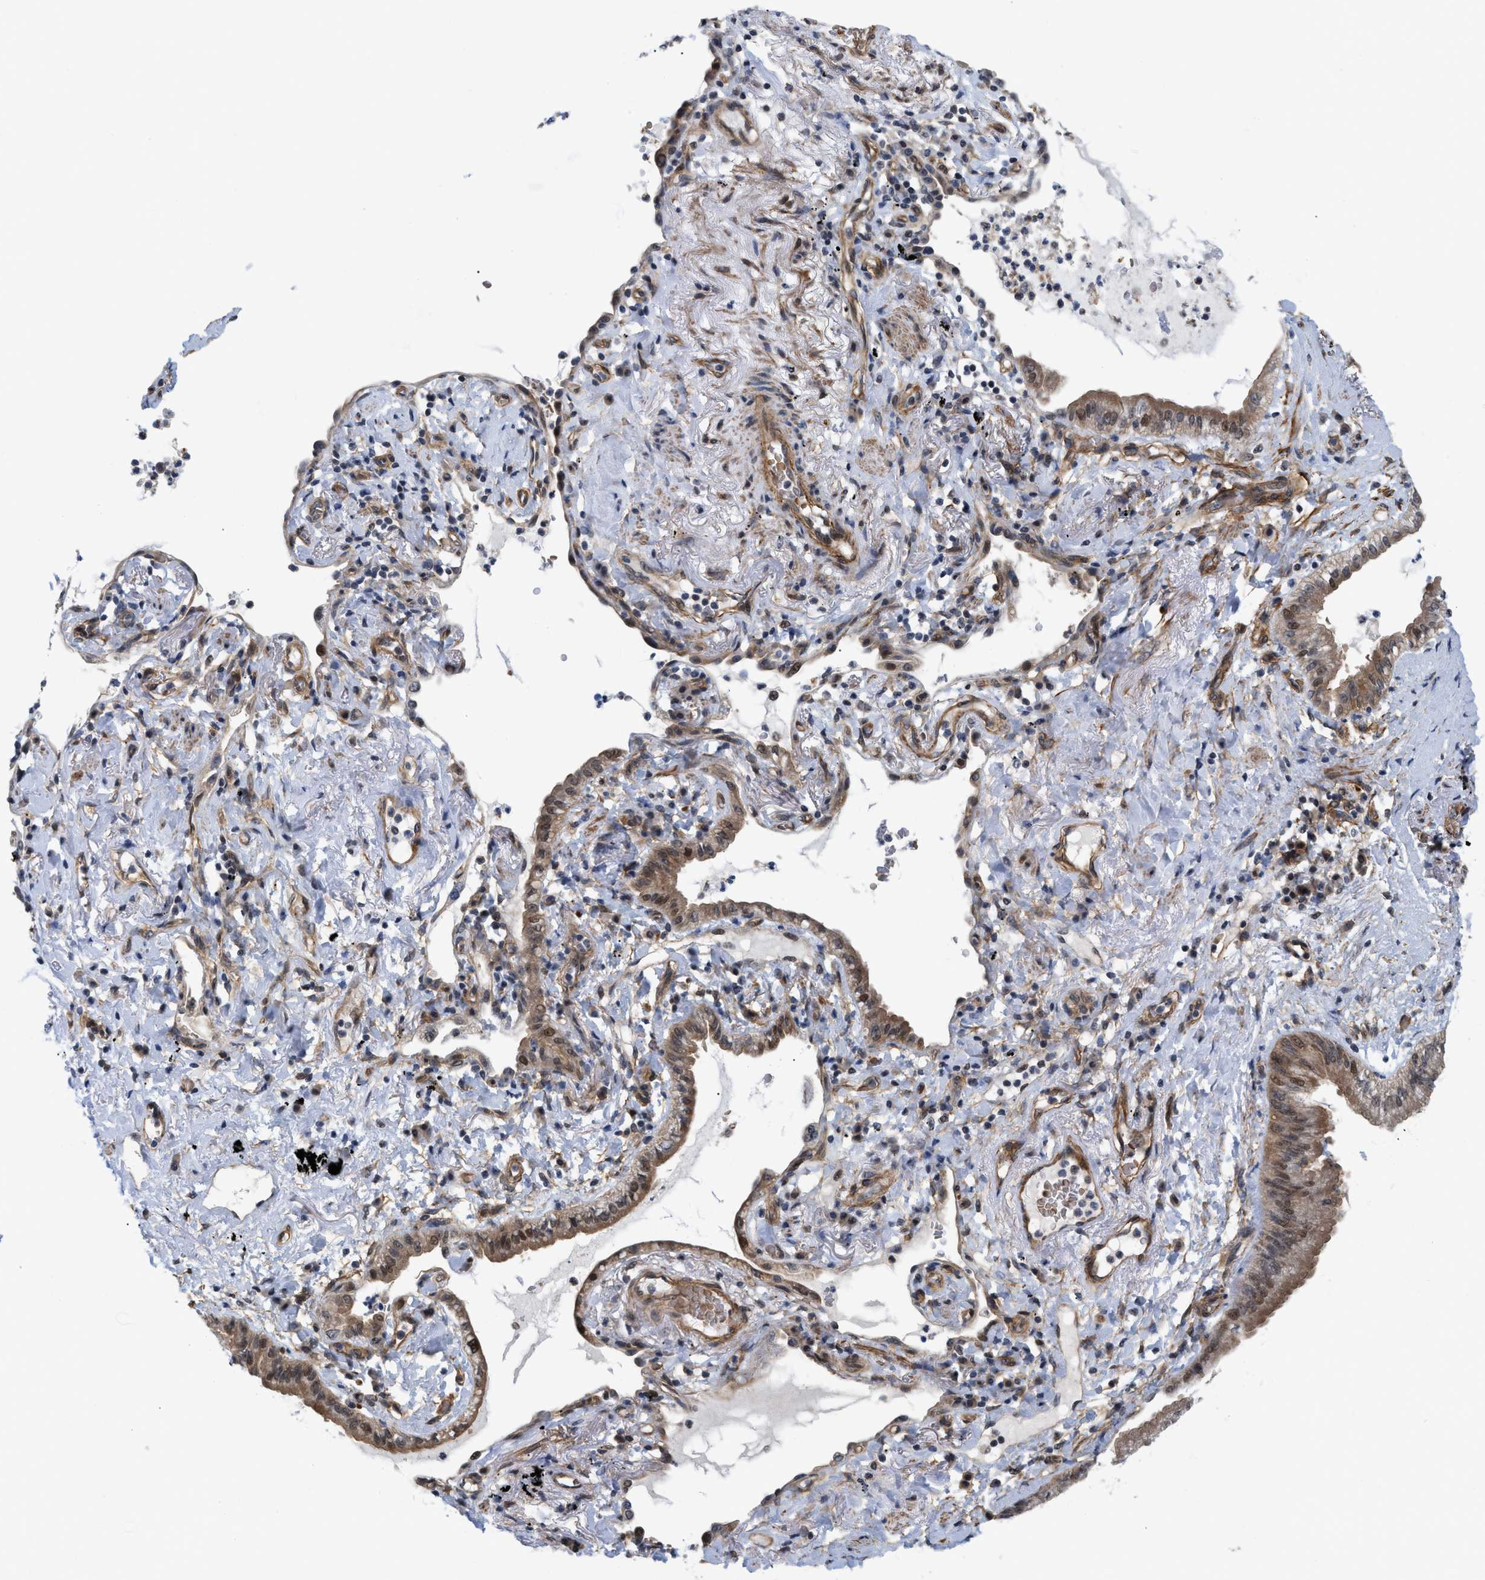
{"staining": {"intensity": "moderate", "quantity": "25%-75%", "location": "cytoplasmic/membranous,nuclear"}, "tissue": "lung cancer", "cell_type": "Tumor cells", "image_type": "cancer", "snomed": [{"axis": "morphology", "description": "Normal tissue, NOS"}, {"axis": "morphology", "description": "Adenocarcinoma, NOS"}, {"axis": "topography", "description": "Bronchus"}, {"axis": "topography", "description": "Lung"}], "caption": "Immunohistochemistry staining of lung cancer, which demonstrates medium levels of moderate cytoplasmic/membranous and nuclear staining in about 25%-75% of tumor cells indicating moderate cytoplasmic/membranous and nuclear protein staining. The staining was performed using DAB (3,3'-diaminobenzidine) (brown) for protein detection and nuclei were counterstained in hematoxylin (blue).", "gene": "GPRASP2", "patient": {"sex": "female", "age": 70}}